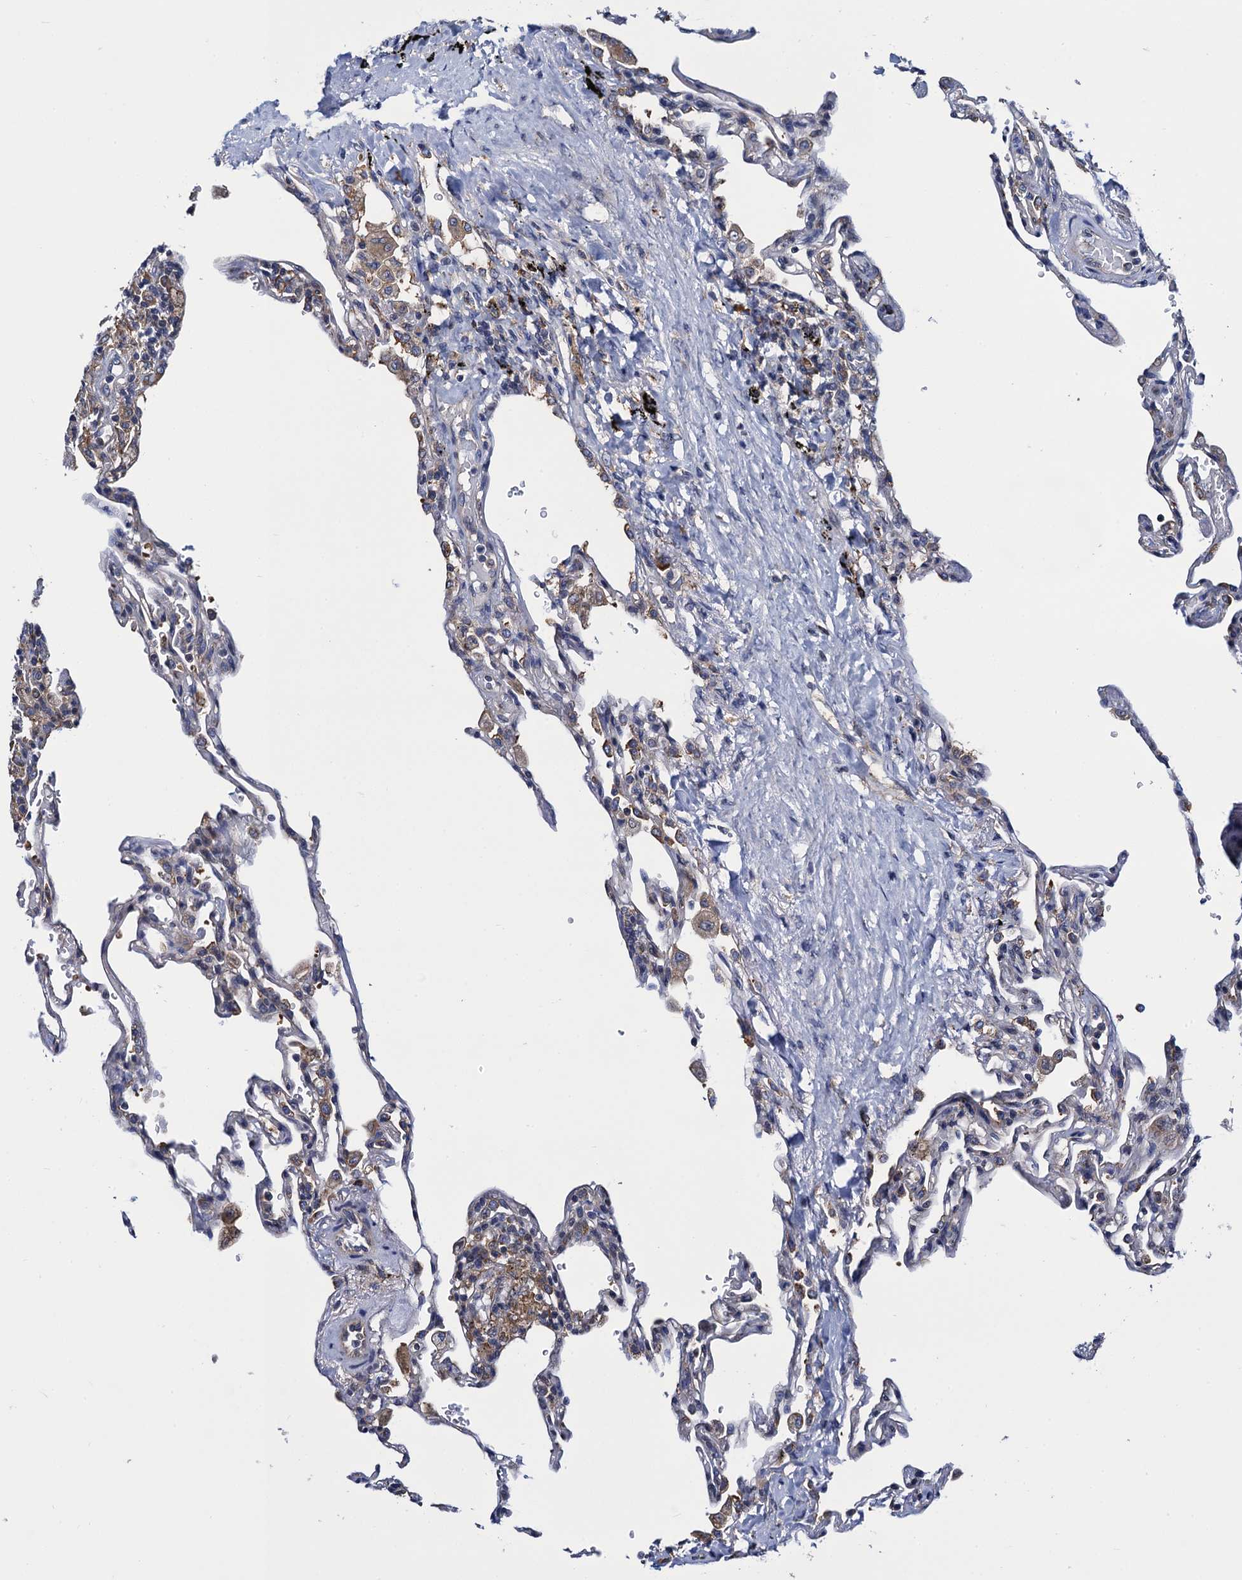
{"staining": {"intensity": "negative", "quantity": "none", "location": "none"}, "tissue": "lung", "cell_type": "Alveolar cells", "image_type": "normal", "snomed": [{"axis": "morphology", "description": "Normal tissue, NOS"}, {"axis": "topography", "description": "Lung"}], "caption": "Immunohistochemical staining of benign lung exhibits no significant expression in alveolar cells. (DAB (3,3'-diaminobenzidine) immunohistochemistry (IHC), high magnification).", "gene": "PGLS", "patient": {"sex": "male", "age": 59}}